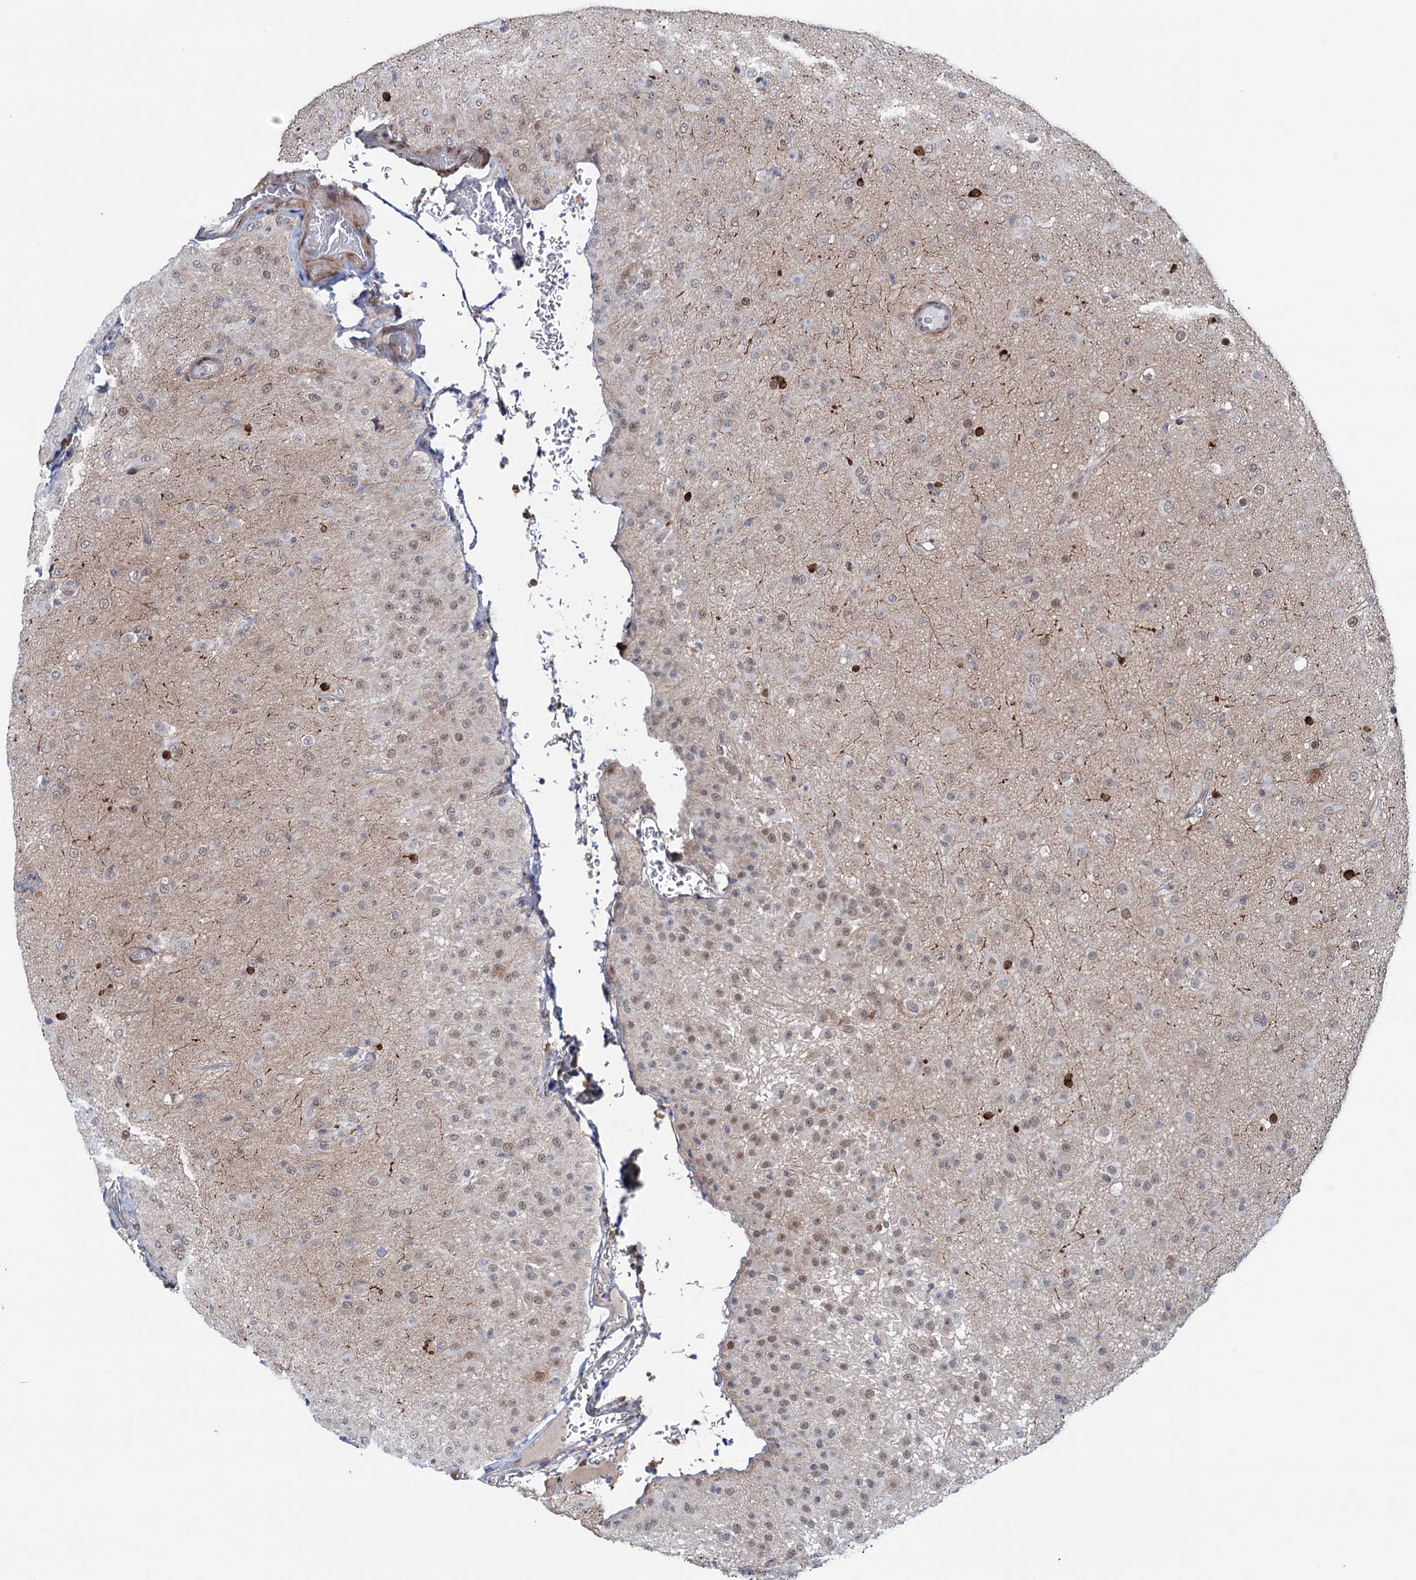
{"staining": {"intensity": "weak", "quantity": "<25%", "location": "nuclear"}, "tissue": "glioma", "cell_type": "Tumor cells", "image_type": "cancer", "snomed": [{"axis": "morphology", "description": "Glioma, malignant, Low grade"}, {"axis": "topography", "description": "Brain"}], "caption": "A high-resolution histopathology image shows immunohistochemistry (IHC) staining of malignant glioma (low-grade), which reveals no significant positivity in tumor cells.", "gene": "FAM53A", "patient": {"sex": "male", "age": 65}}